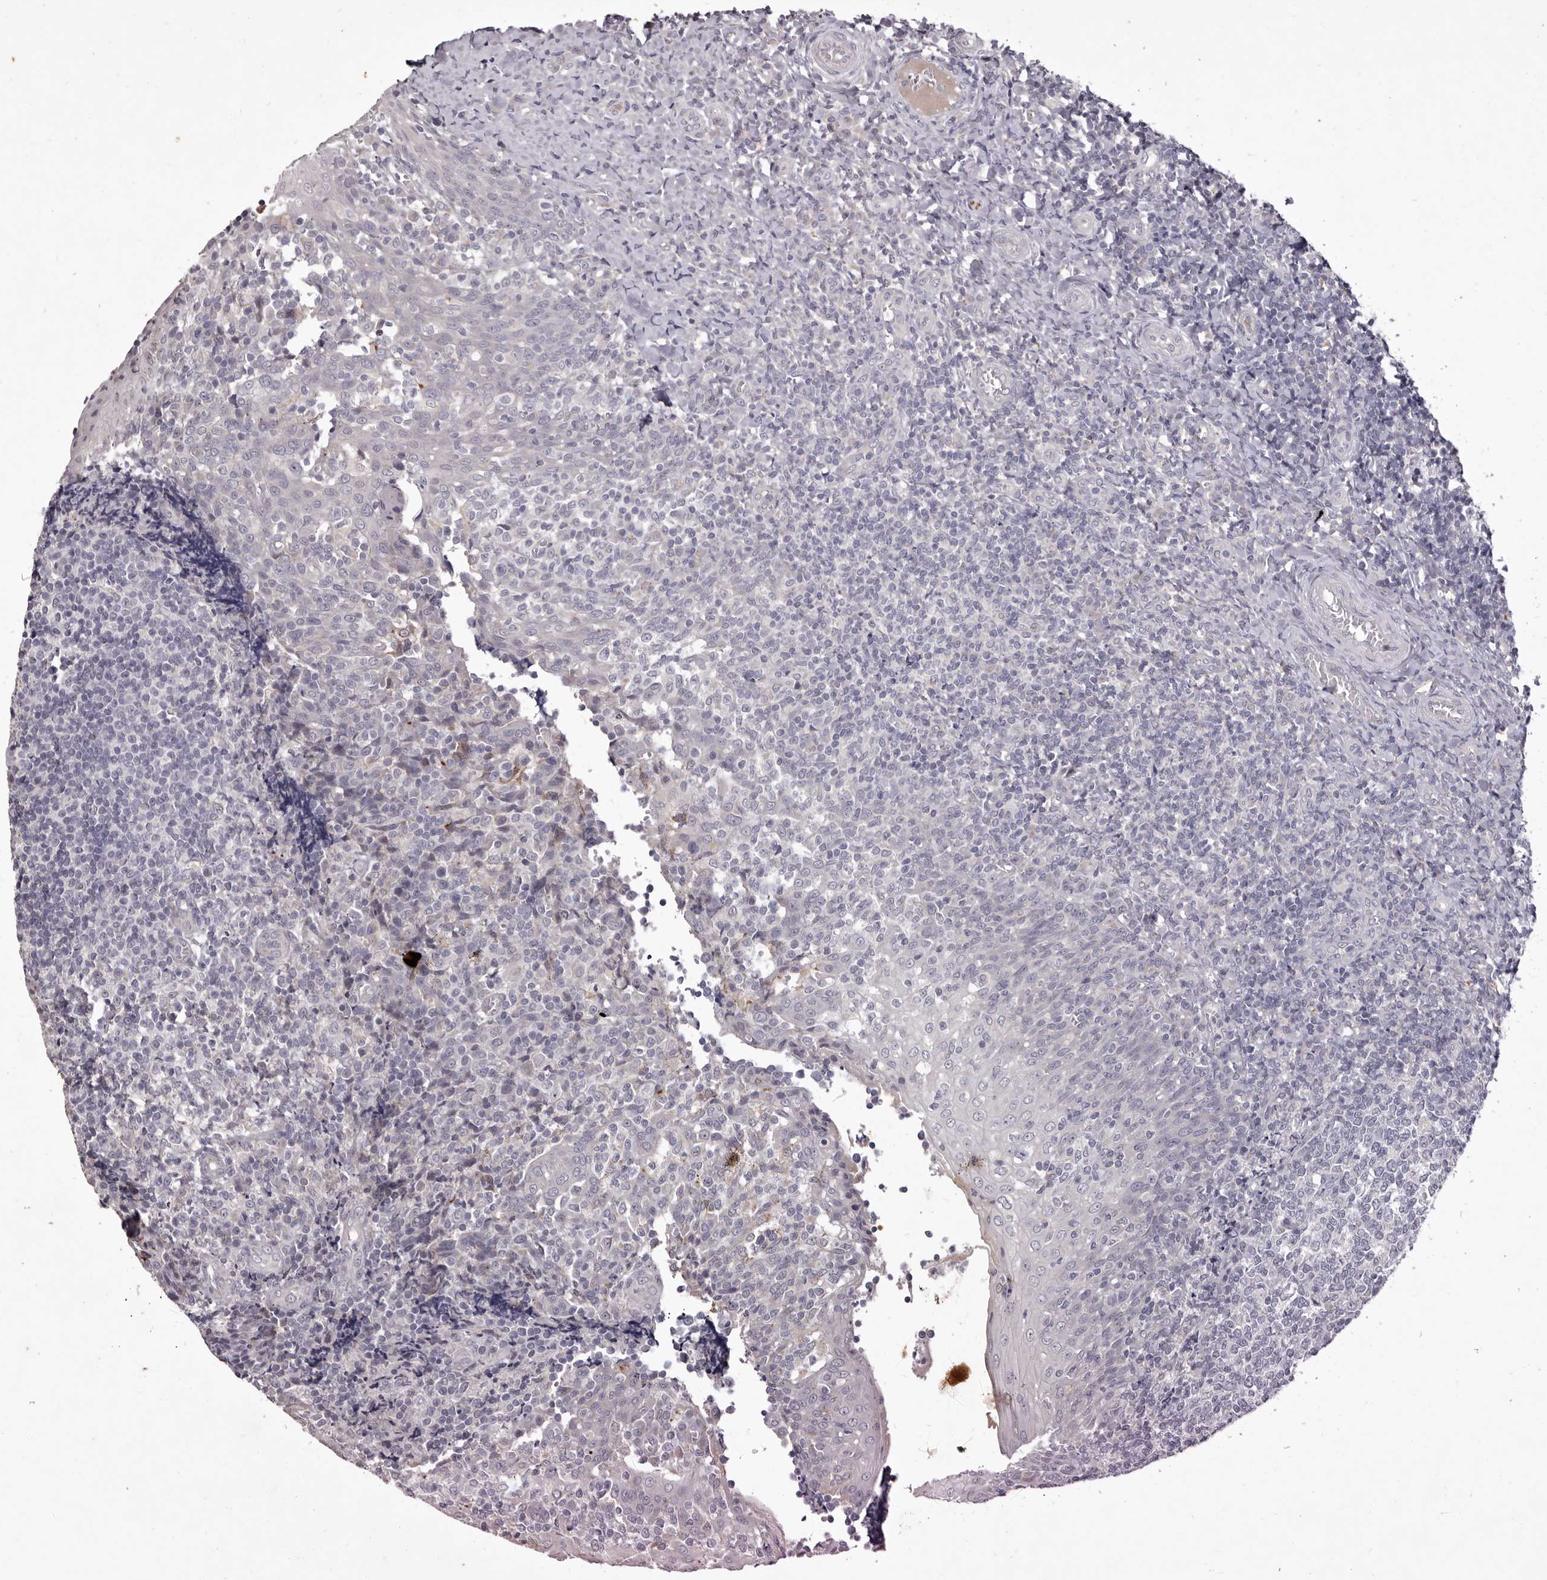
{"staining": {"intensity": "negative", "quantity": "none", "location": "none"}, "tissue": "tonsil", "cell_type": "Germinal center cells", "image_type": "normal", "snomed": [{"axis": "morphology", "description": "Normal tissue, NOS"}, {"axis": "topography", "description": "Tonsil"}], "caption": "This is an immunohistochemistry micrograph of unremarkable tonsil. There is no staining in germinal center cells.", "gene": "GARNL3", "patient": {"sex": "female", "age": 19}}